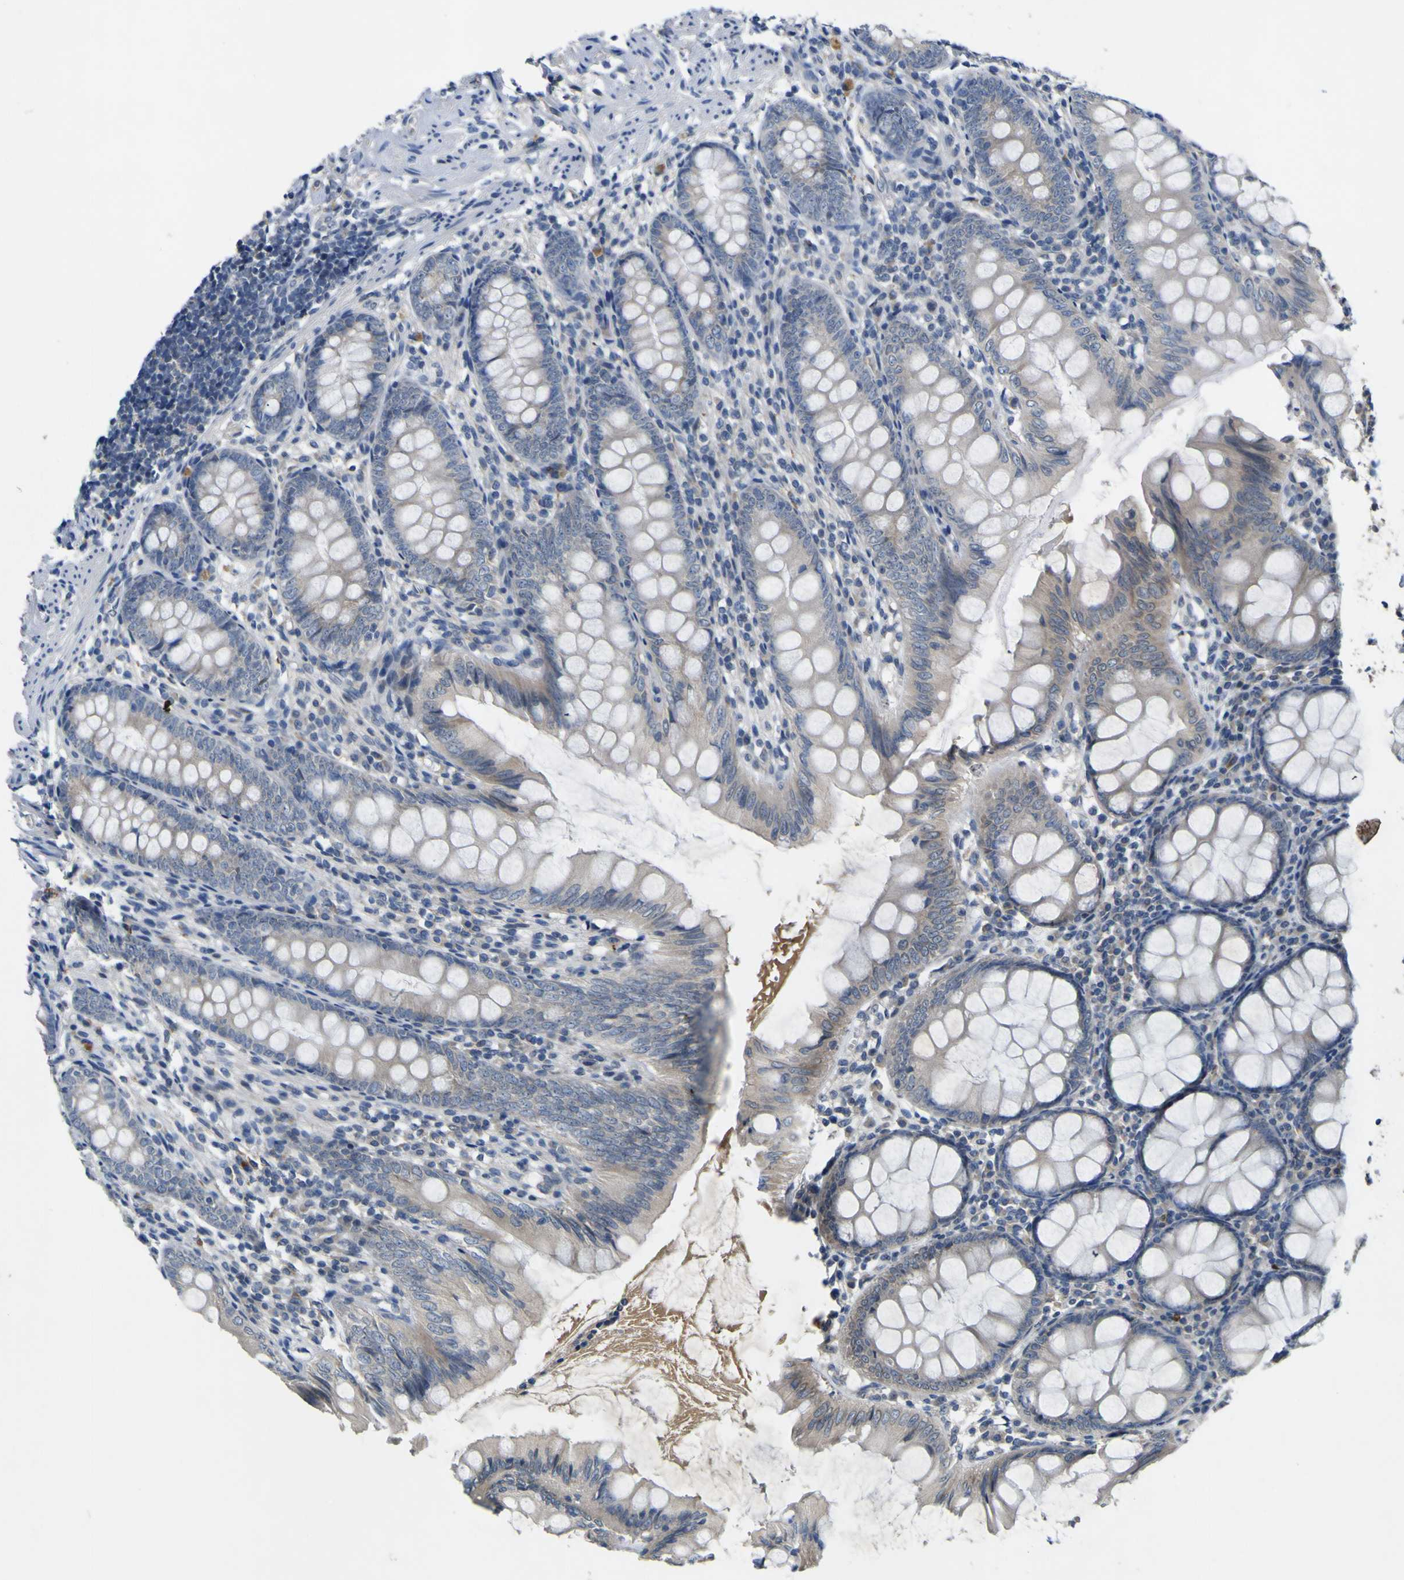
{"staining": {"intensity": "weak", "quantity": "25%-75%", "location": "cytoplasmic/membranous"}, "tissue": "appendix", "cell_type": "Glandular cells", "image_type": "normal", "snomed": [{"axis": "morphology", "description": "Normal tissue, NOS"}, {"axis": "topography", "description": "Appendix"}], "caption": "Brown immunohistochemical staining in benign human appendix shows weak cytoplasmic/membranous staining in approximately 25%-75% of glandular cells. The protein is shown in brown color, while the nuclei are stained blue.", "gene": "LDLR", "patient": {"sex": "female", "age": 77}}